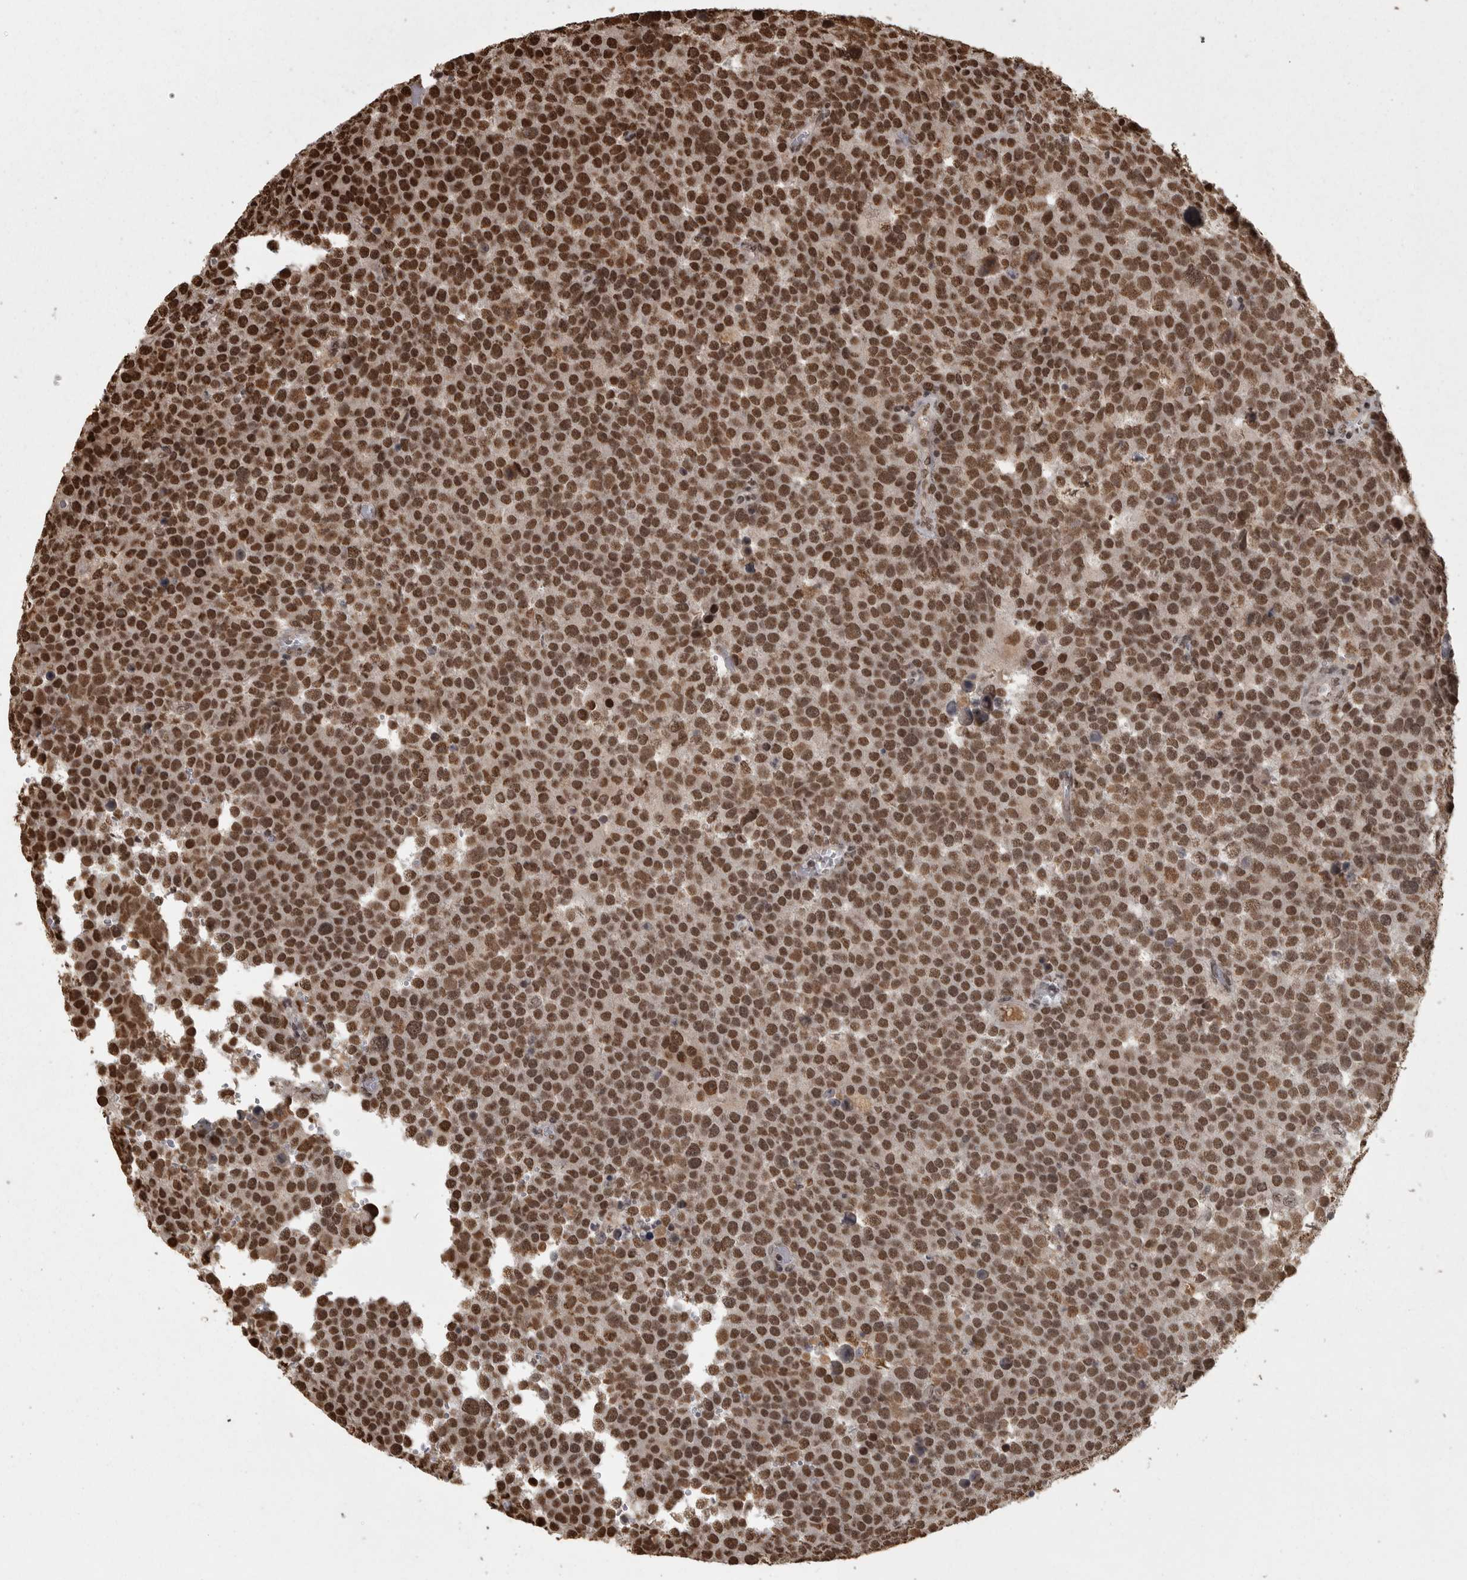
{"staining": {"intensity": "strong", "quantity": ">75%", "location": "nuclear"}, "tissue": "testis cancer", "cell_type": "Tumor cells", "image_type": "cancer", "snomed": [{"axis": "morphology", "description": "Seminoma, NOS"}, {"axis": "topography", "description": "Testis"}], "caption": "This micrograph reveals testis seminoma stained with immunohistochemistry to label a protein in brown. The nuclear of tumor cells show strong positivity for the protein. Nuclei are counter-stained blue.", "gene": "ZFHX4", "patient": {"sex": "male", "age": 71}}